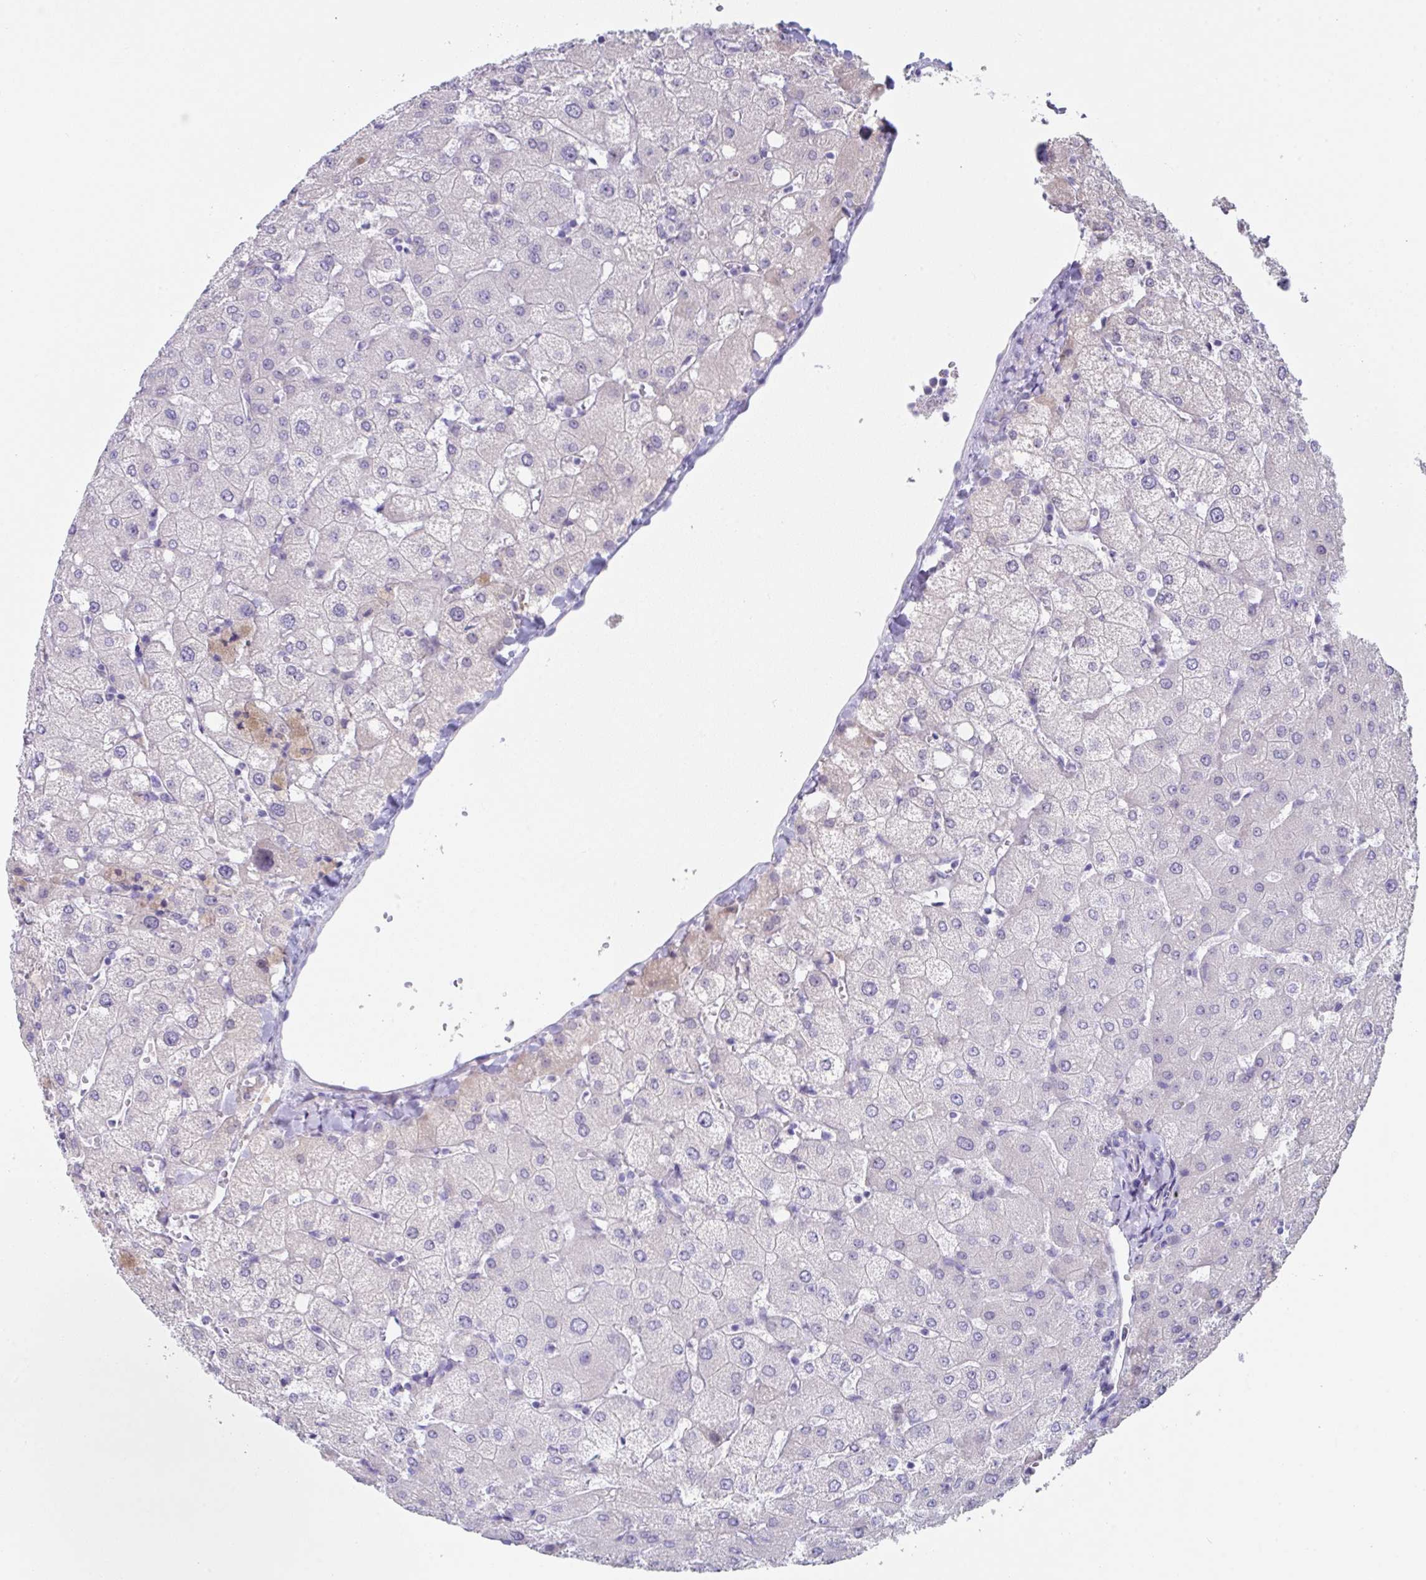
{"staining": {"intensity": "negative", "quantity": "none", "location": "none"}, "tissue": "liver", "cell_type": "Cholangiocytes", "image_type": "normal", "snomed": [{"axis": "morphology", "description": "Normal tissue, NOS"}, {"axis": "topography", "description": "Liver"}], "caption": "Immunohistochemistry photomicrograph of unremarkable liver stained for a protein (brown), which reveals no staining in cholangiocytes. (DAB (3,3'-diaminobenzidine) IHC visualized using brightfield microscopy, high magnification).", "gene": "FBXO47", "patient": {"sex": "female", "age": 54}}